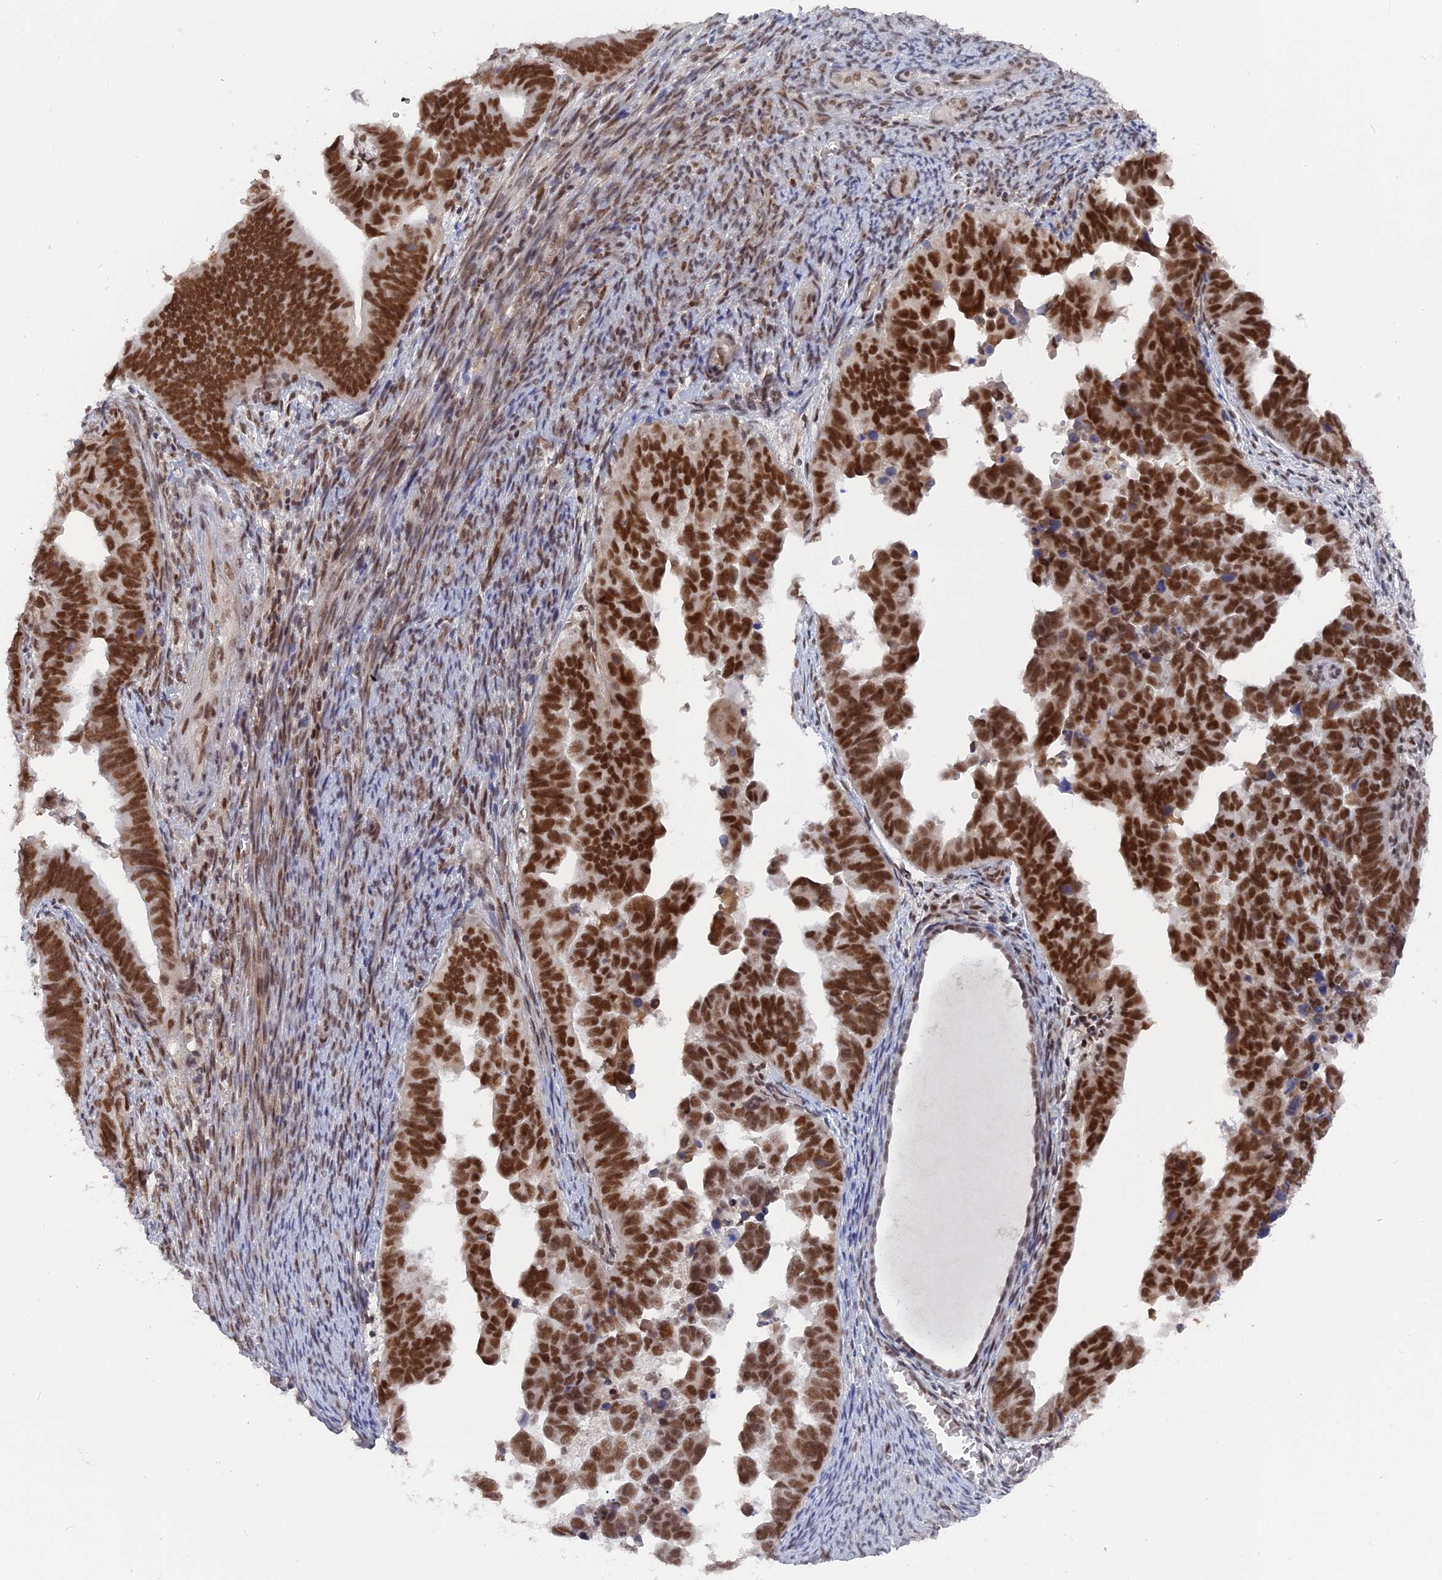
{"staining": {"intensity": "strong", "quantity": ">75%", "location": "nuclear"}, "tissue": "endometrial cancer", "cell_type": "Tumor cells", "image_type": "cancer", "snomed": [{"axis": "morphology", "description": "Adenocarcinoma, NOS"}, {"axis": "topography", "description": "Endometrium"}], "caption": "Endometrial adenocarcinoma stained with DAB immunohistochemistry exhibits high levels of strong nuclear positivity in about >75% of tumor cells.", "gene": "CCDC85A", "patient": {"sex": "female", "age": 75}}